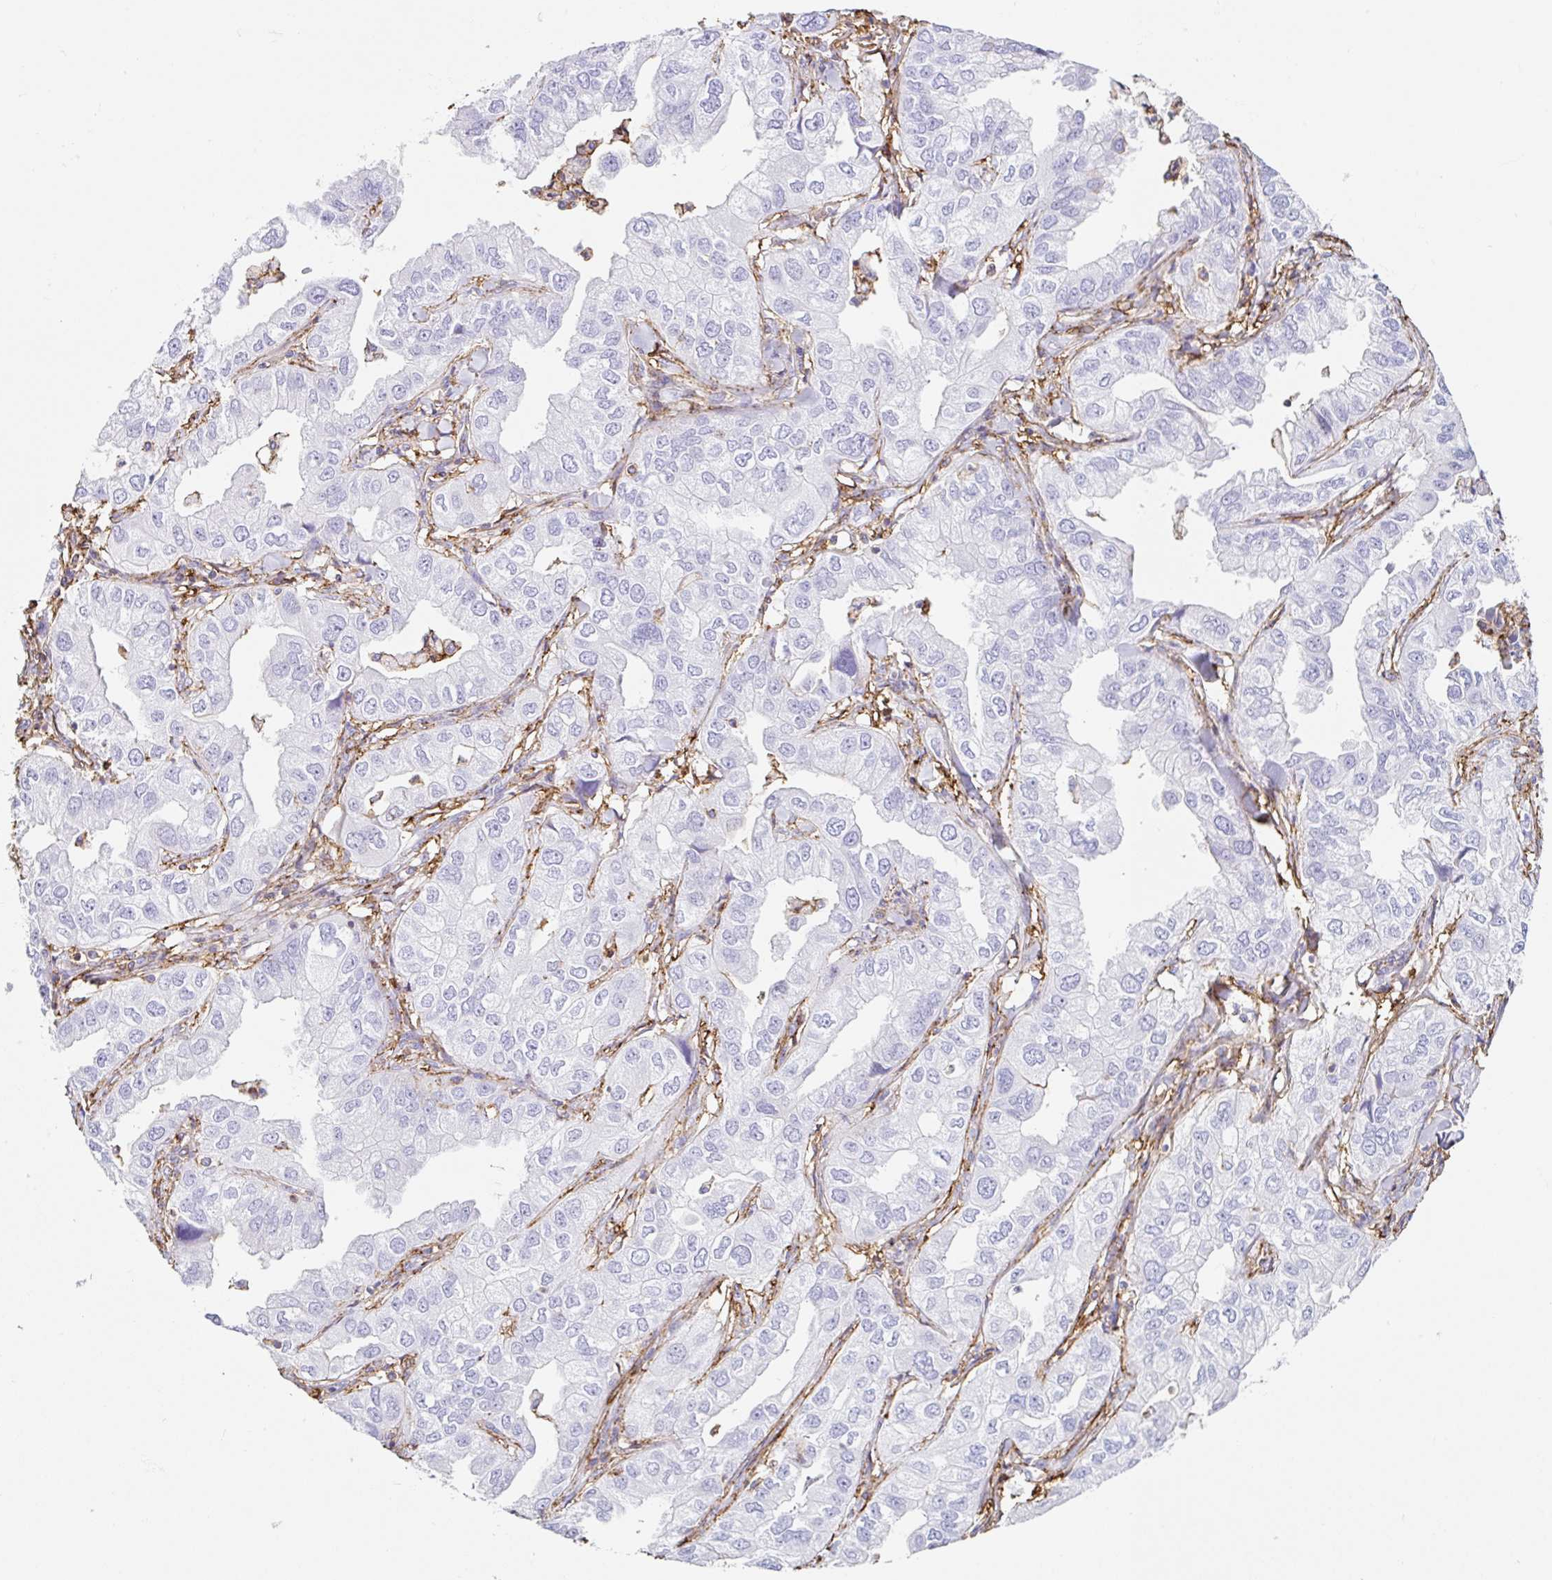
{"staining": {"intensity": "negative", "quantity": "none", "location": "none"}, "tissue": "lung cancer", "cell_type": "Tumor cells", "image_type": "cancer", "snomed": [{"axis": "morphology", "description": "Adenocarcinoma, NOS"}, {"axis": "topography", "description": "Lung"}], "caption": "Immunohistochemistry (IHC) image of neoplastic tissue: human lung adenocarcinoma stained with DAB demonstrates no significant protein positivity in tumor cells.", "gene": "MTTP", "patient": {"sex": "male", "age": 48}}